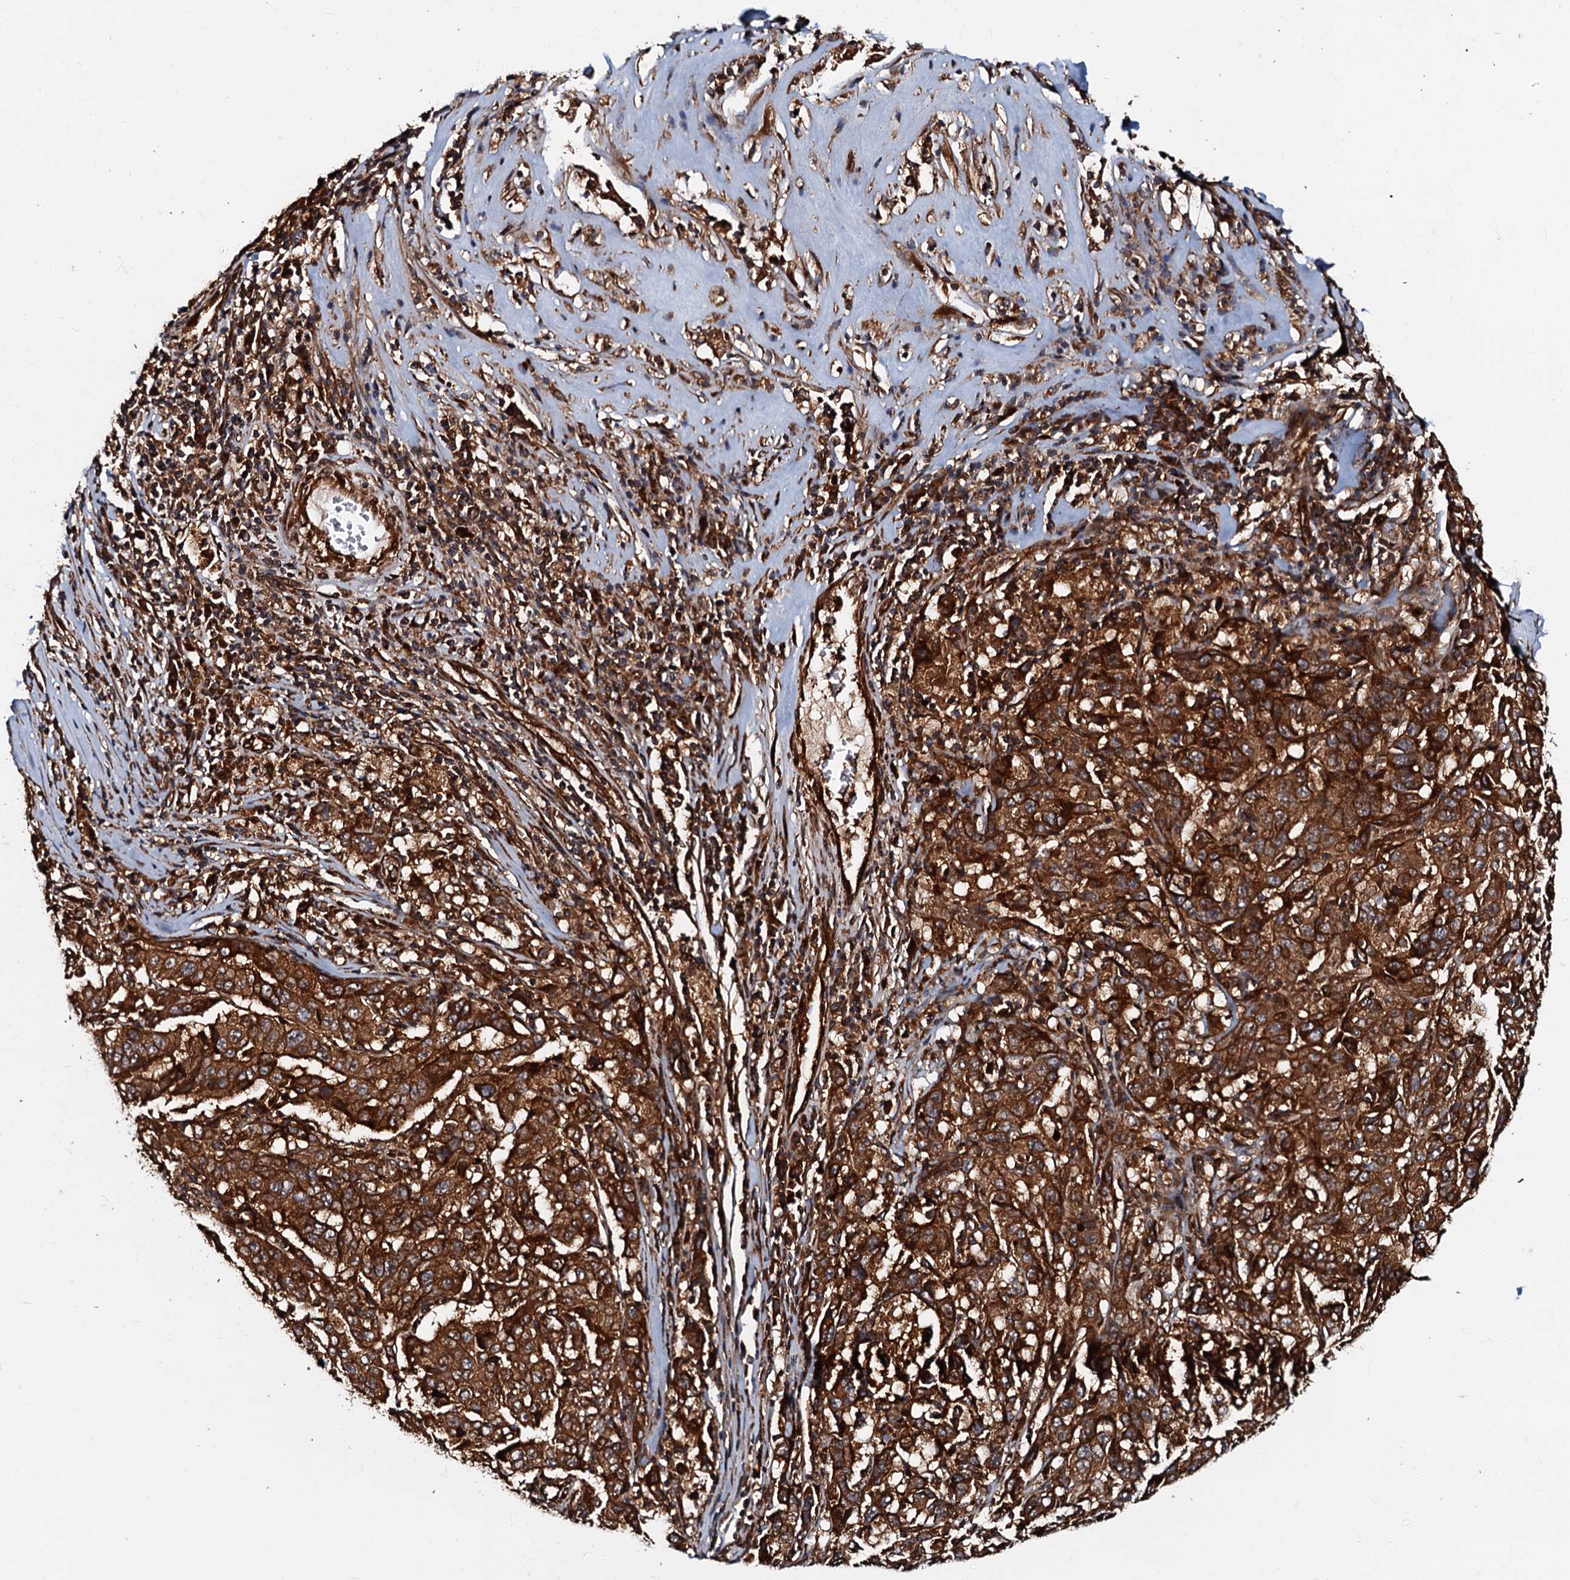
{"staining": {"intensity": "strong", "quantity": ">75%", "location": "cytoplasmic/membranous"}, "tissue": "pancreatic cancer", "cell_type": "Tumor cells", "image_type": "cancer", "snomed": [{"axis": "morphology", "description": "Adenocarcinoma, NOS"}, {"axis": "topography", "description": "Pancreas"}], "caption": "Immunohistochemical staining of pancreatic adenocarcinoma exhibits strong cytoplasmic/membranous protein staining in approximately >75% of tumor cells.", "gene": "BLOC1S6", "patient": {"sex": "male", "age": 63}}